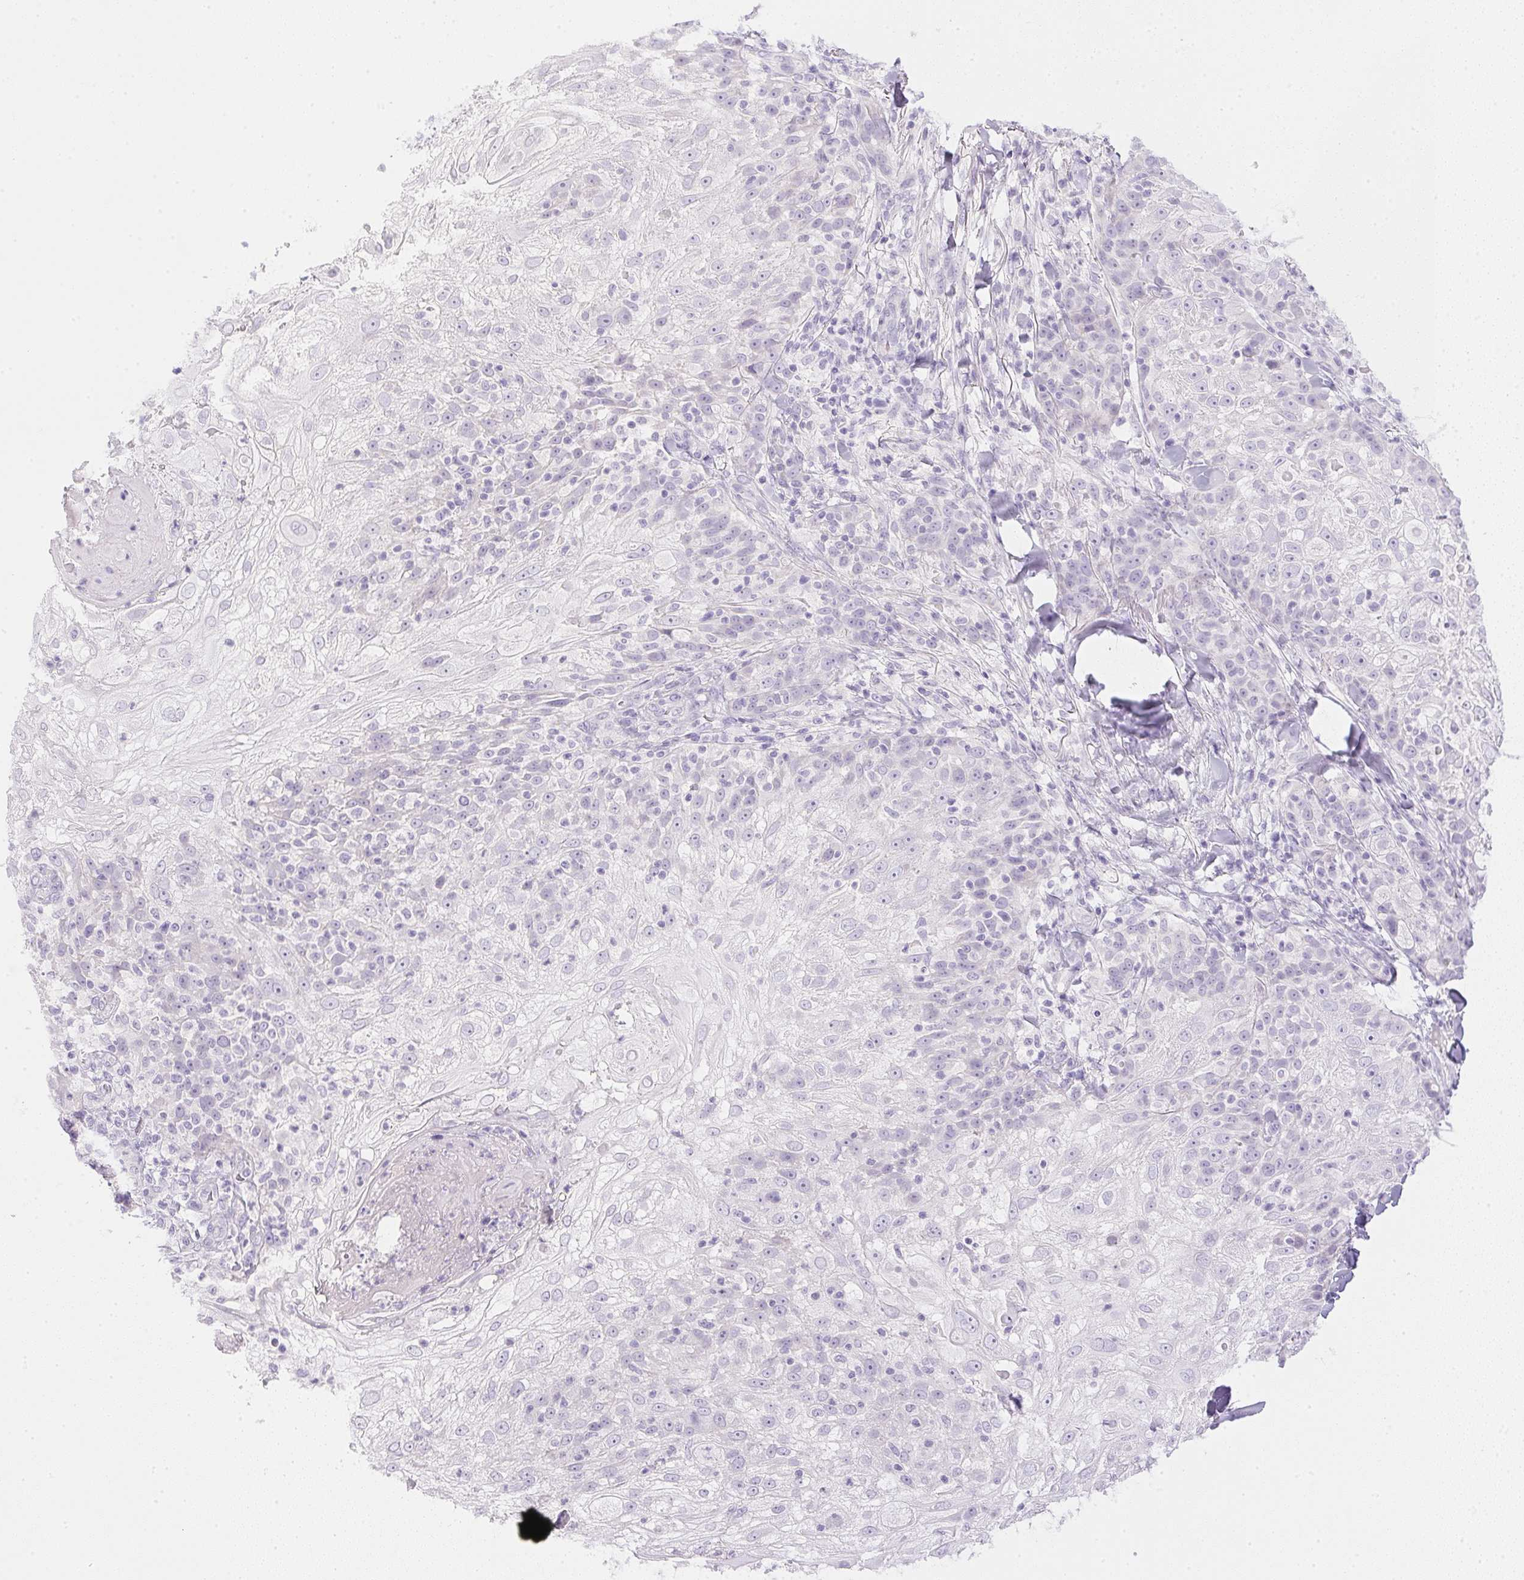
{"staining": {"intensity": "negative", "quantity": "none", "location": "none"}, "tissue": "skin cancer", "cell_type": "Tumor cells", "image_type": "cancer", "snomed": [{"axis": "morphology", "description": "Normal tissue, NOS"}, {"axis": "morphology", "description": "Squamous cell carcinoma, NOS"}, {"axis": "topography", "description": "Skin"}], "caption": "Skin squamous cell carcinoma was stained to show a protein in brown. There is no significant positivity in tumor cells.", "gene": "CTRL", "patient": {"sex": "female", "age": 83}}